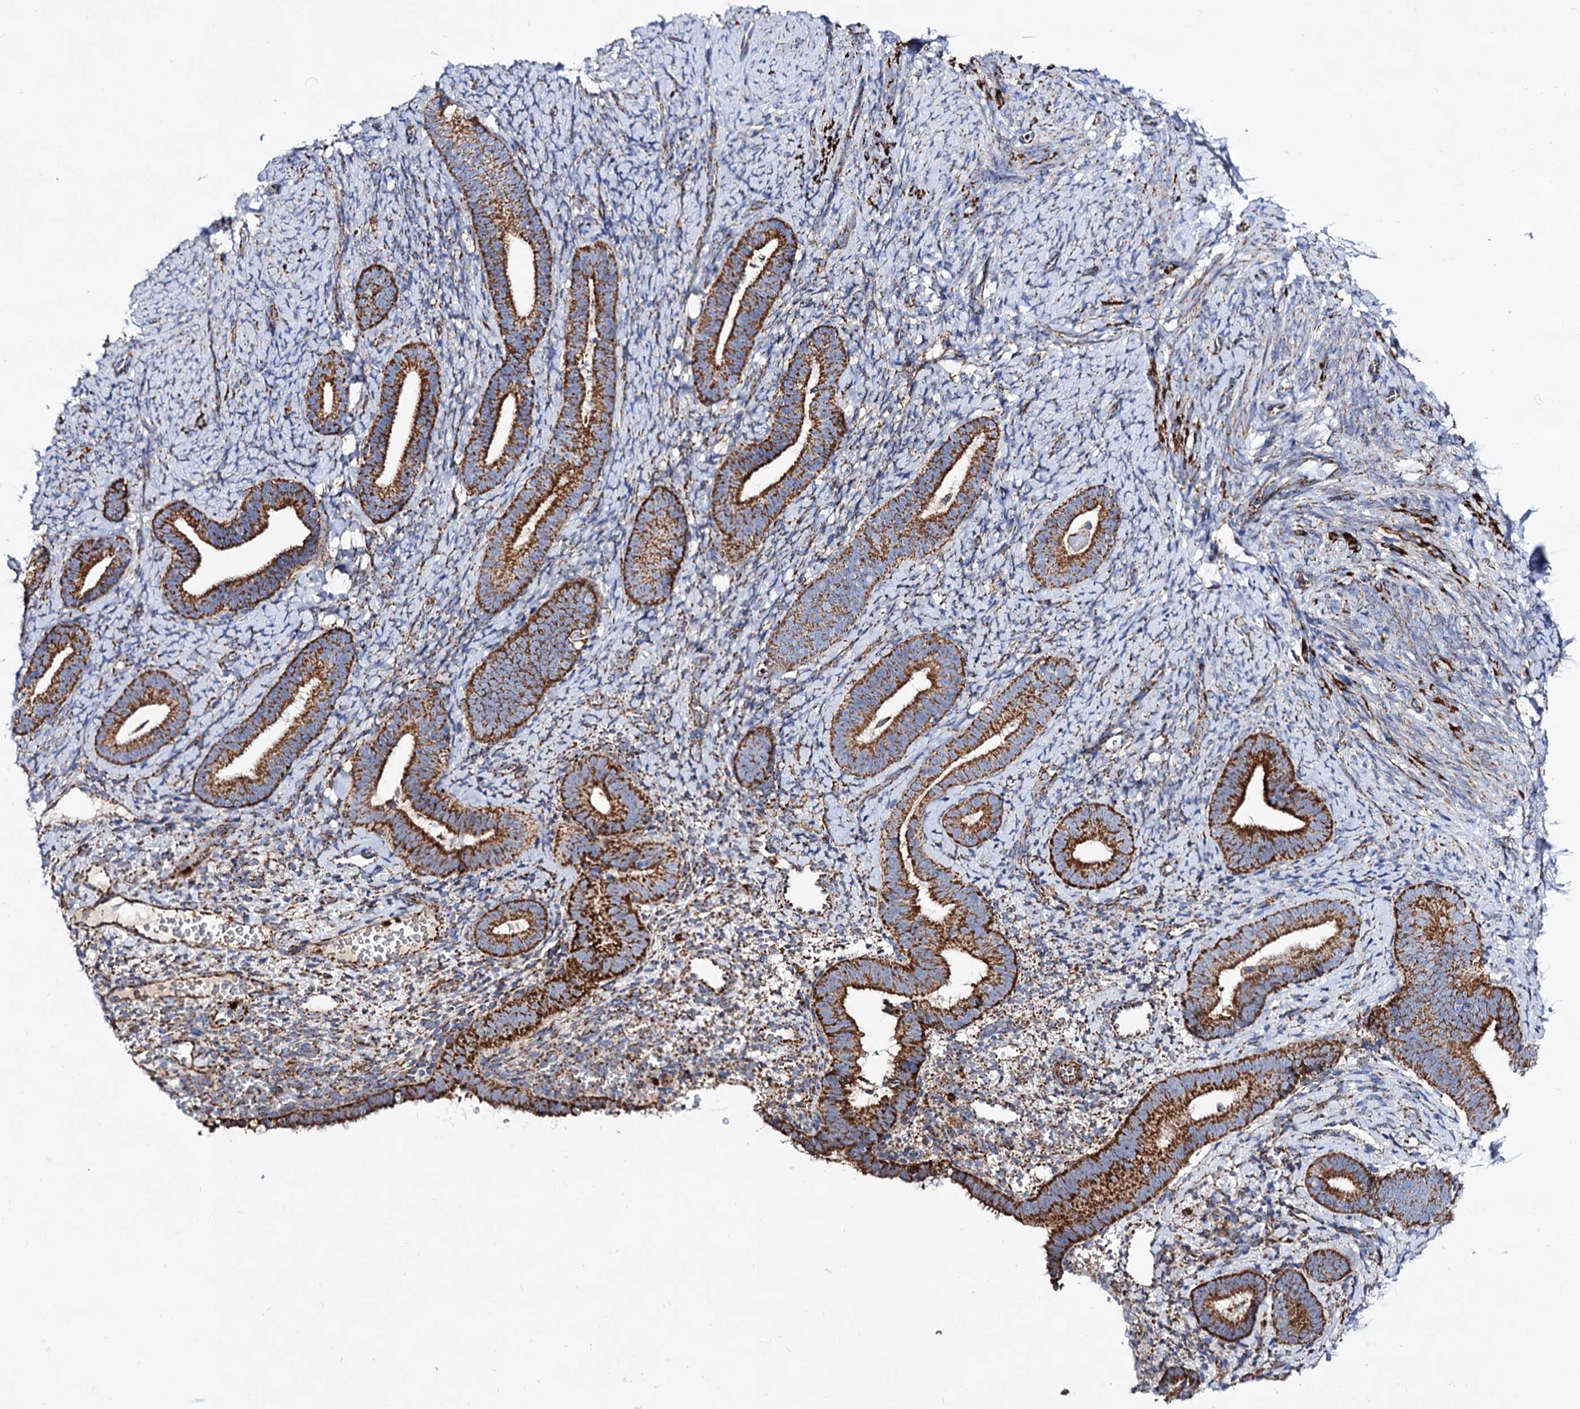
{"staining": {"intensity": "moderate", "quantity": "<25%", "location": "cytoplasmic/membranous"}, "tissue": "endometrium", "cell_type": "Cells in endometrial stroma", "image_type": "normal", "snomed": [{"axis": "morphology", "description": "Normal tissue, NOS"}, {"axis": "topography", "description": "Endometrium"}], "caption": "Brown immunohistochemical staining in benign human endometrium shows moderate cytoplasmic/membranous staining in about <25% of cells in endometrial stroma. The protein is stained brown, and the nuclei are stained in blue (DAB IHC with brightfield microscopy, high magnification).", "gene": "ACAD9", "patient": {"sex": "female", "age": 65}}